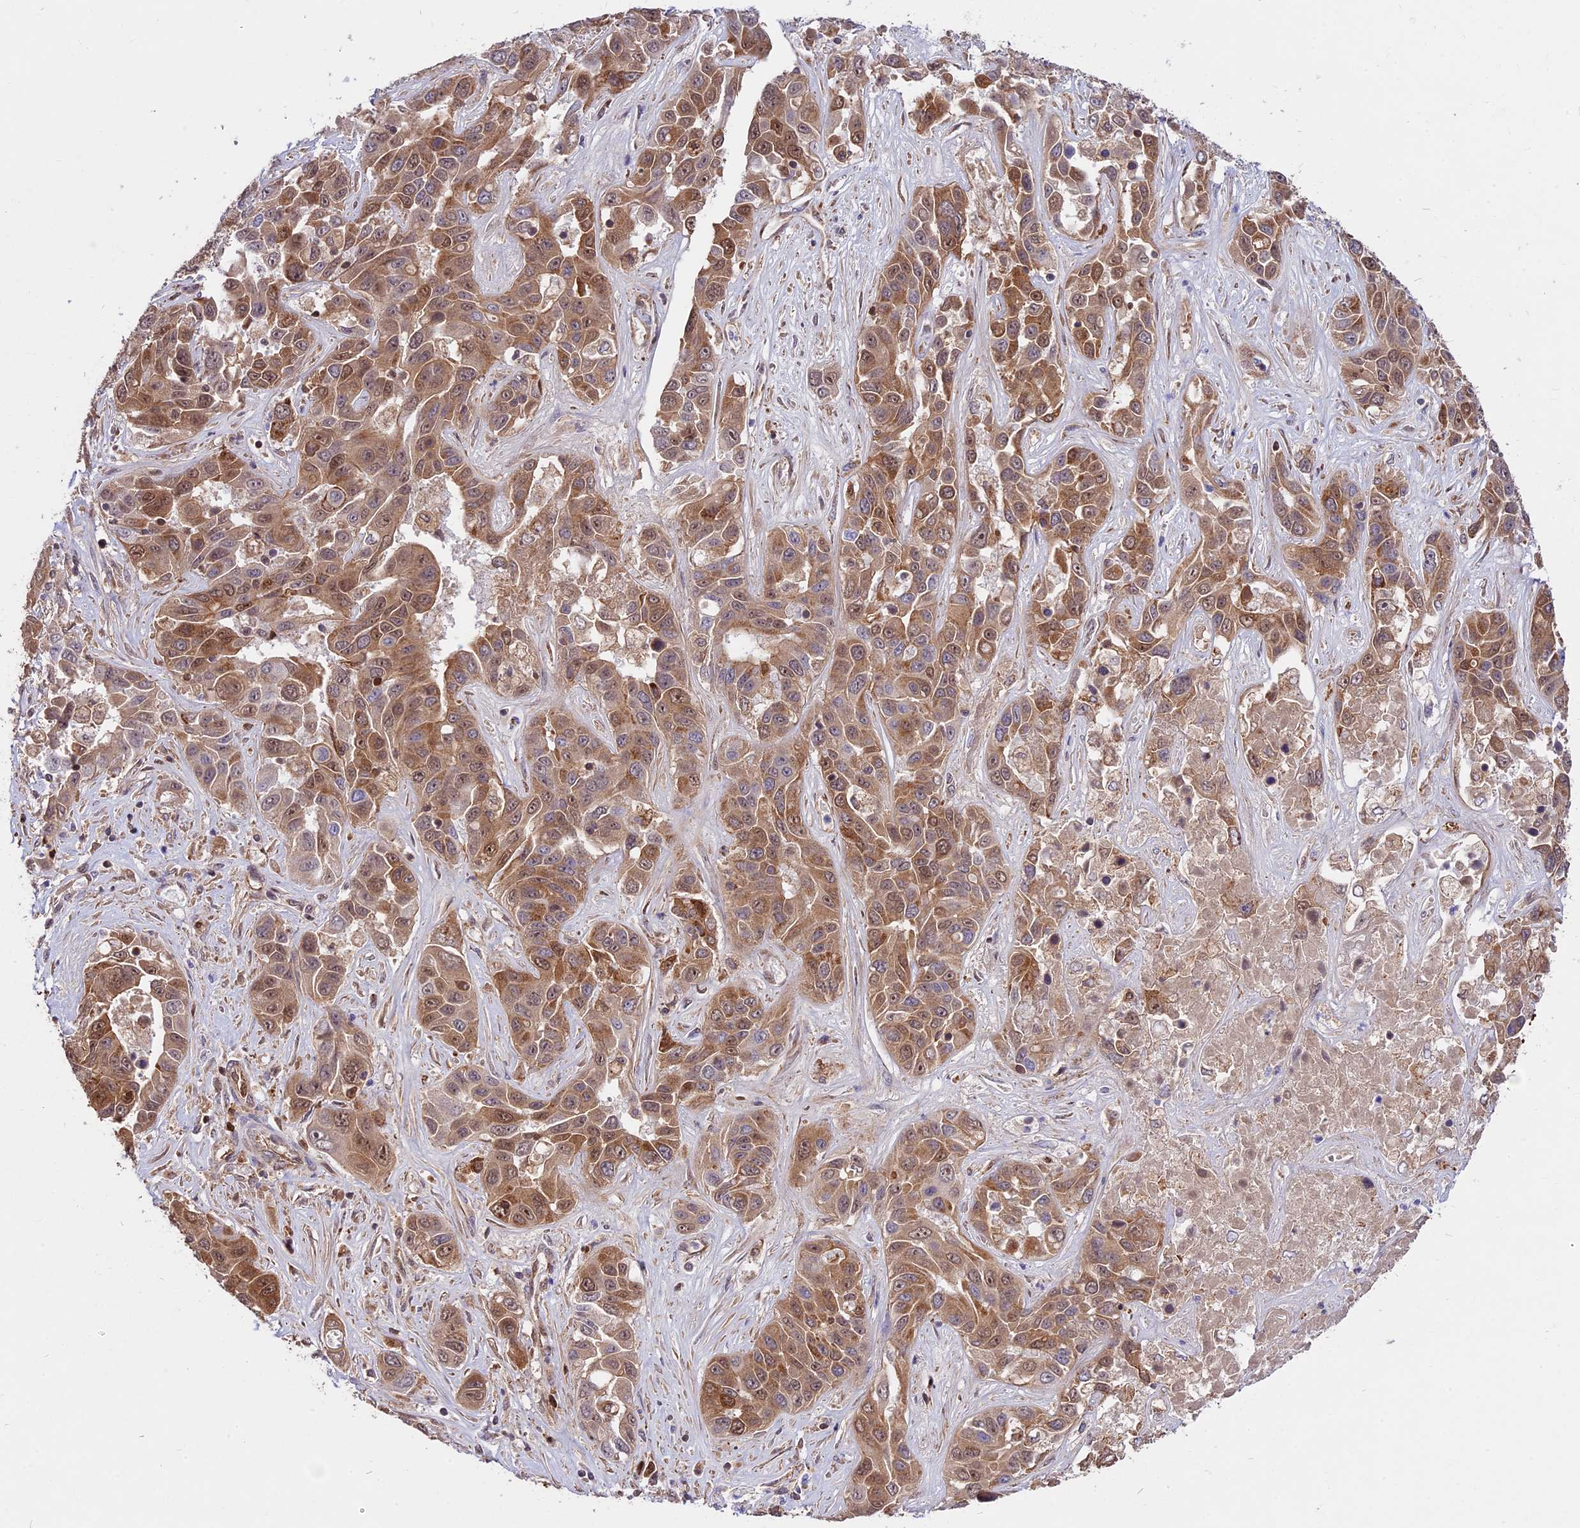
{"staining": {"intensity": "moderate", "quantity": ">75%", "location": "cytoplasmic/membranous,nuclear"}, "tissue": "liver cancer", "cell_type": "Tumor cells", "image_type": "cancer", "snomed": [{"axis": "morphology", "description": "Cholangiocarcinoma"}, {"axis": "topography", "description": "Liver"}], "caption": "This image exhibits immunohistochemistry staining of cholangiocarcinoma (liver), with medium moderate cytoplasmic/membranous and nuclear expression in approximately >75% of tumor cells.", "gene": "COX17", "patient": {"sex": "female", "age": 52}}